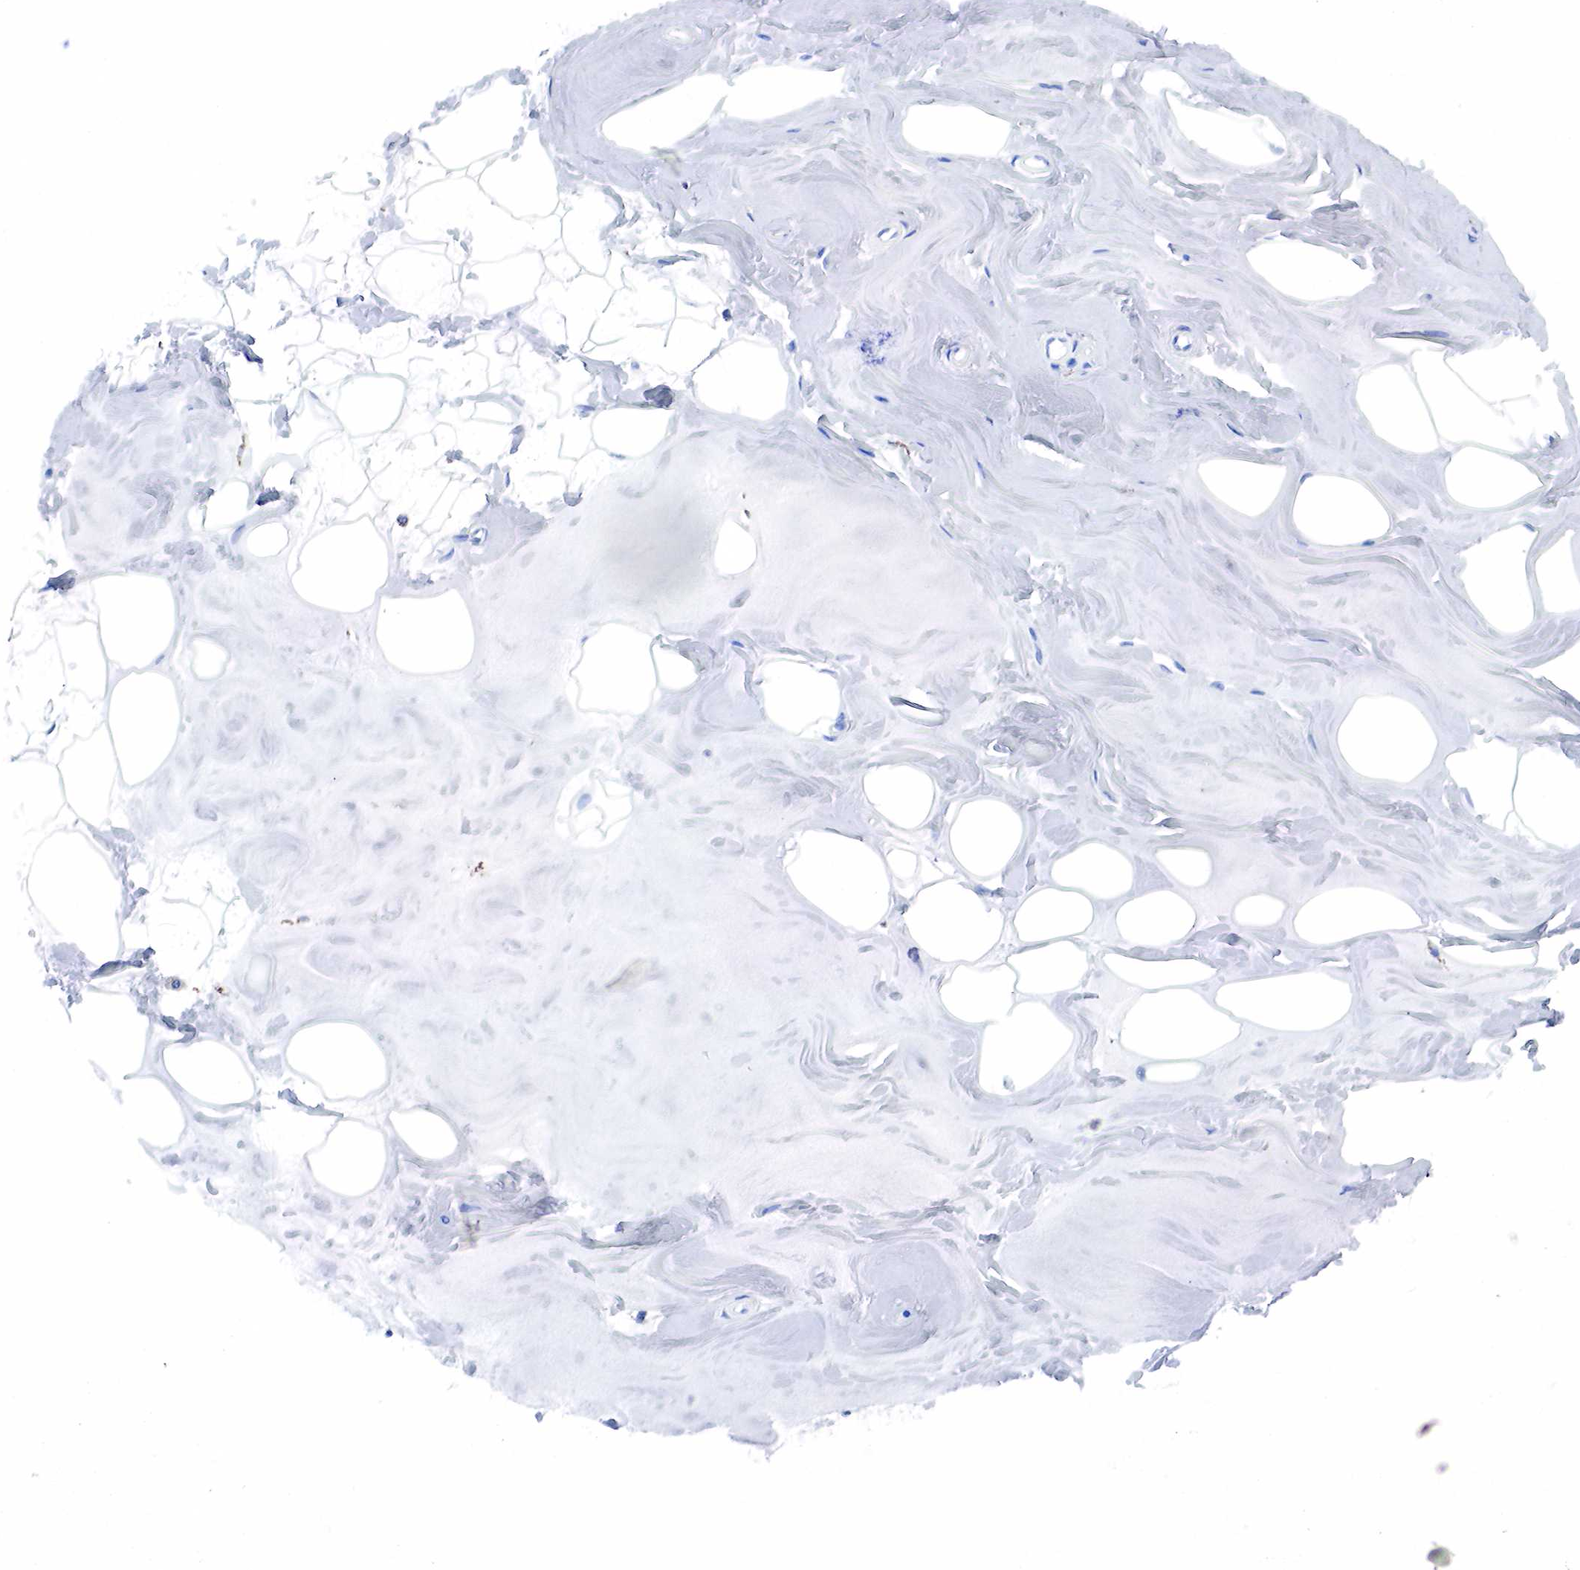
{"staining": {"intensity": "negative", "quantity": "none", "location": "none"}, "tissue": "adipose tissue", "cell_type": "Adipocytes", "image_type": "normal", "snomed": [{"axis": "morphology", "description": "Normal tissue, NOS"}, {"axis": "topography", "description": "Breast"}], "caption": "DAB immunohistochemical staining of unremarkable human adipose tissue demonstrates no significant expression in adipocytes.", "gene": "CD68", "patient": {"sex": "female", "age": 44}}